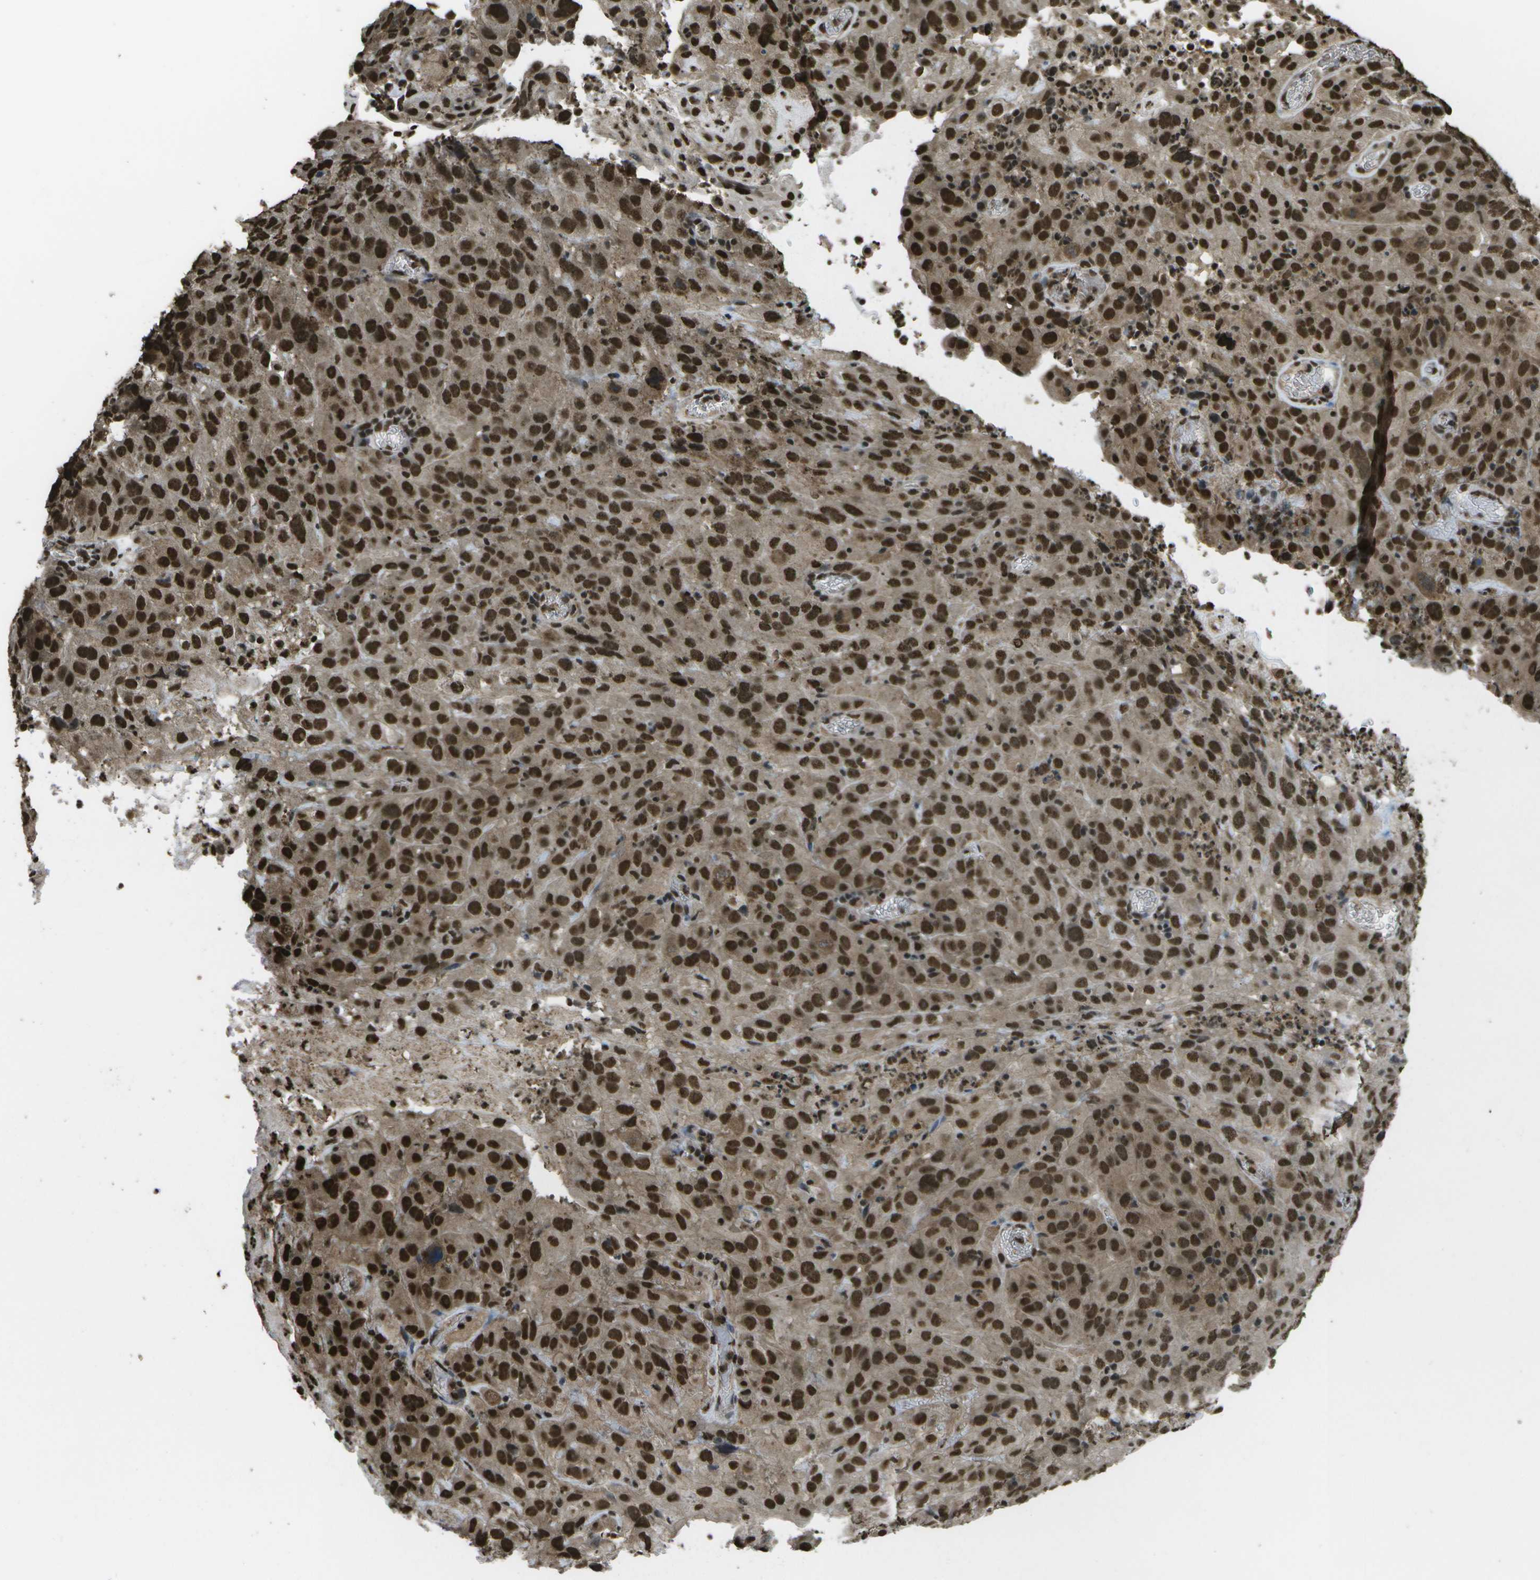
{"staining": {"intensity": "strong", "quantity": ">75%", "location": "cytoplasmic/membranous,nuclear"}, "tissue": "cervical cancer", "cell_type": "Tumor cells", "image_type": "cancer", "snomed": [{"axis": "morphology", "description": "Squamous cell carcinoma, NOS"}, {"axis": "topography", "description": "Cervix"}], "caption": "Cervical squamous cell carcinoma stained with IHC shows strong cytoplasmic/membranous and nuclear expression in approximately >75% of tumor cells. Using DAB (brown) and hematoxylin (blue) stains, captured at high magnification using brightfield microscopy.", "gene": "SPEN", "patient": {"sex": "female", "age": 32}}